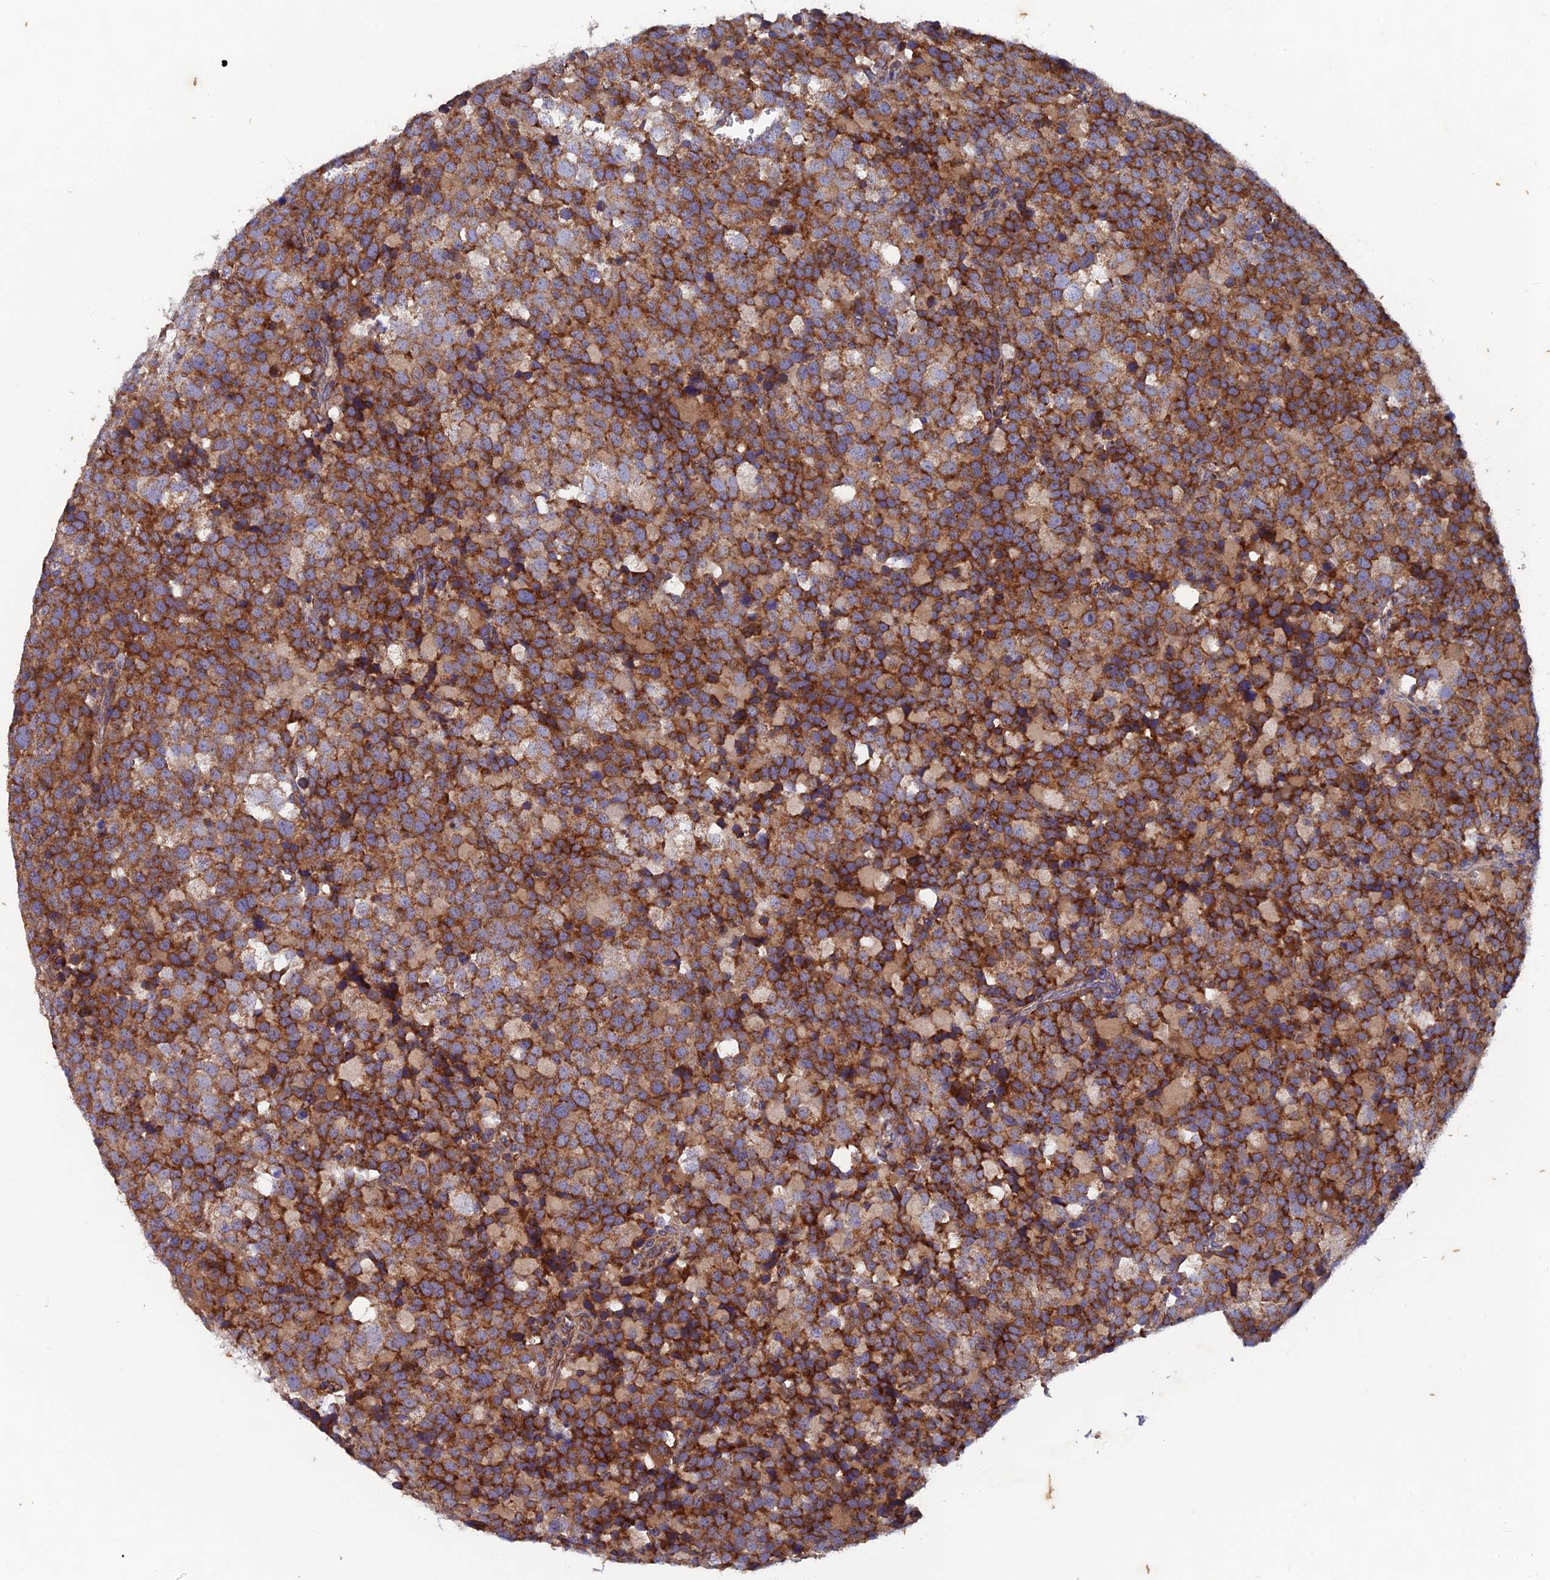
{"staining": {"intensity": "strong", "quantity": ">75%", "location": "cytoplasmic/membranous"}, "tissue": "testis cancer", "cell_type": "Tumor cells", "image_type": "cancer", "snomed": [{"axis": "morphology", "description": "Seminoma, NOS"}, {"axis": "topography", "description": "Testis"}], "caption": "The micrograph shows a brown stain indicating the presence of a protein in the cytoplasmic/membranous of tumor cells in testis seminoma.", "gene": "AP4S1", "patient": {"sex": "male", "age": 71}}